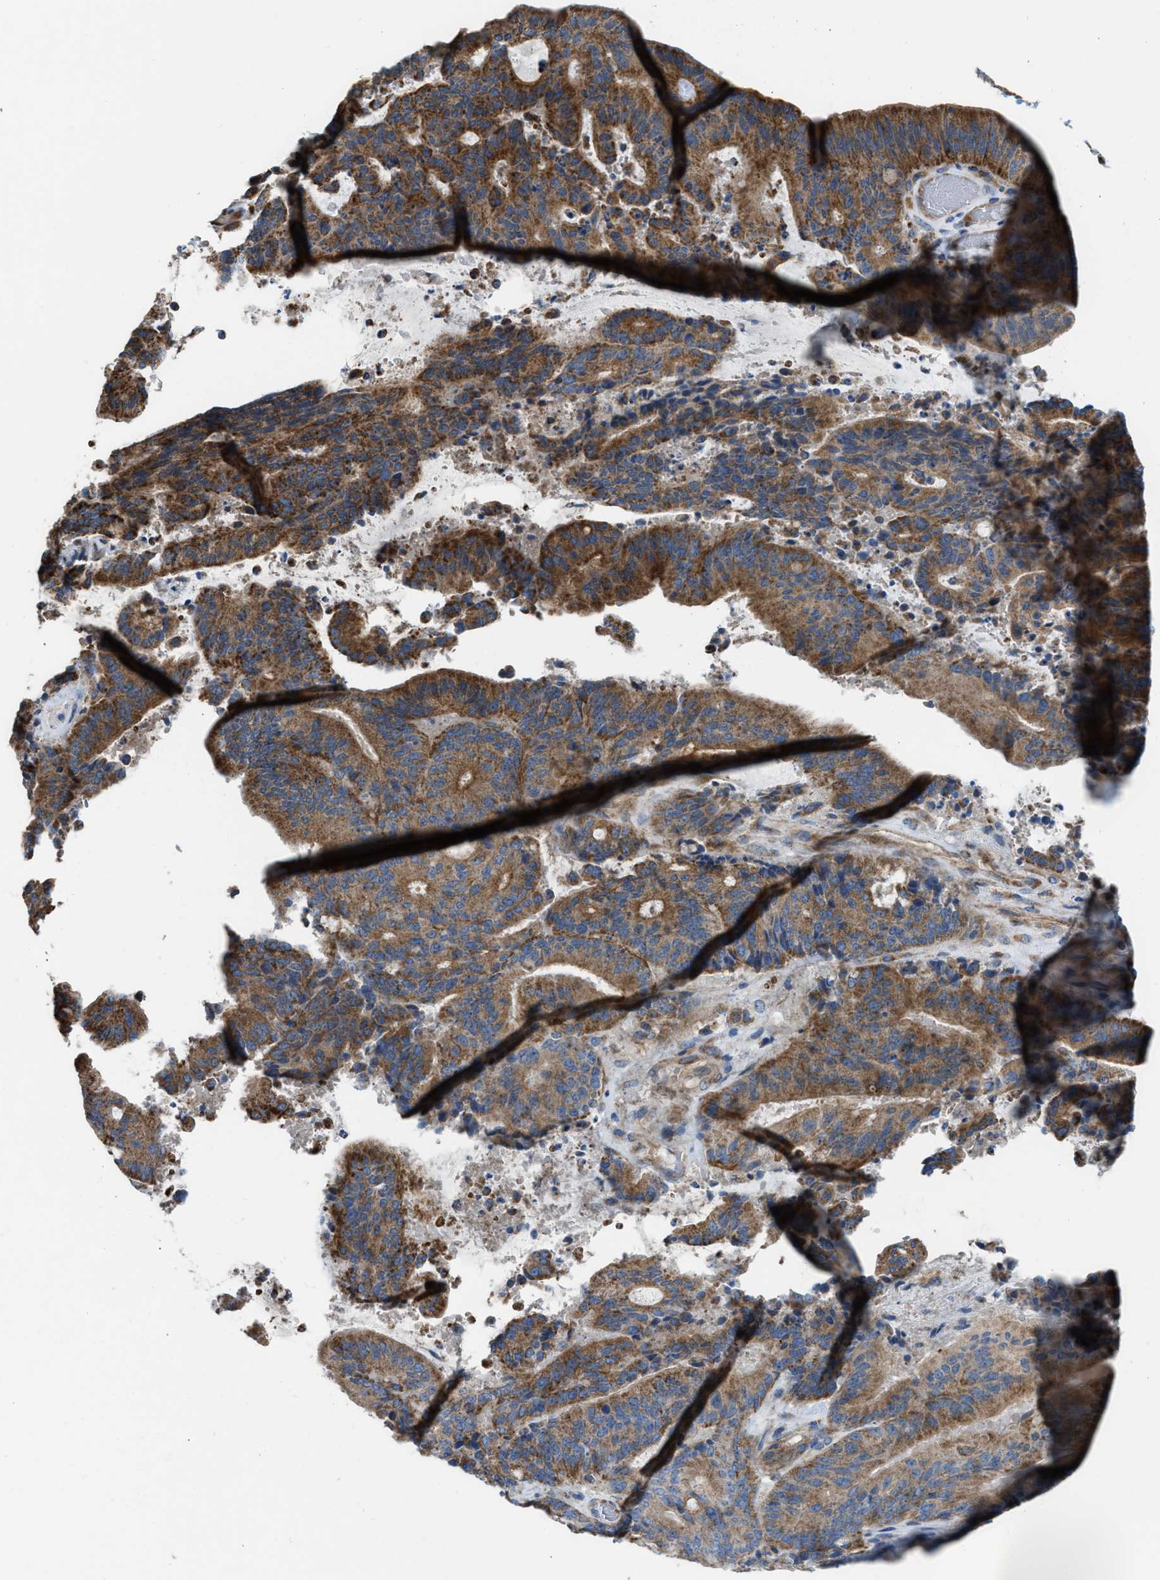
{"staining": {"intensity": "moderate", "quantity": ">75%", "location": "cytoplasmic/membranous"}, "tissue": "liver cancer", "cell_type": "Tumor cells", "image_type": "cancer", "snomed": [{"axis": "morphology", "description": "Normal tissue, NOS"}, {"axis": "morphology", "description": "Cholangiocarcinoma"}, {"axis": "topography", "description": "Liver"}, {"axis": "topography", "description": "Peripheral nerve tissue"}], "caption": "A histopathology image of liver cholangiocarcinoma stained for a protein displays moderate cytoplasmic/membranous brown staining in tumor cells.", "gene": "SLC10A3", "patient": {"sex": "female", "age": 73}}